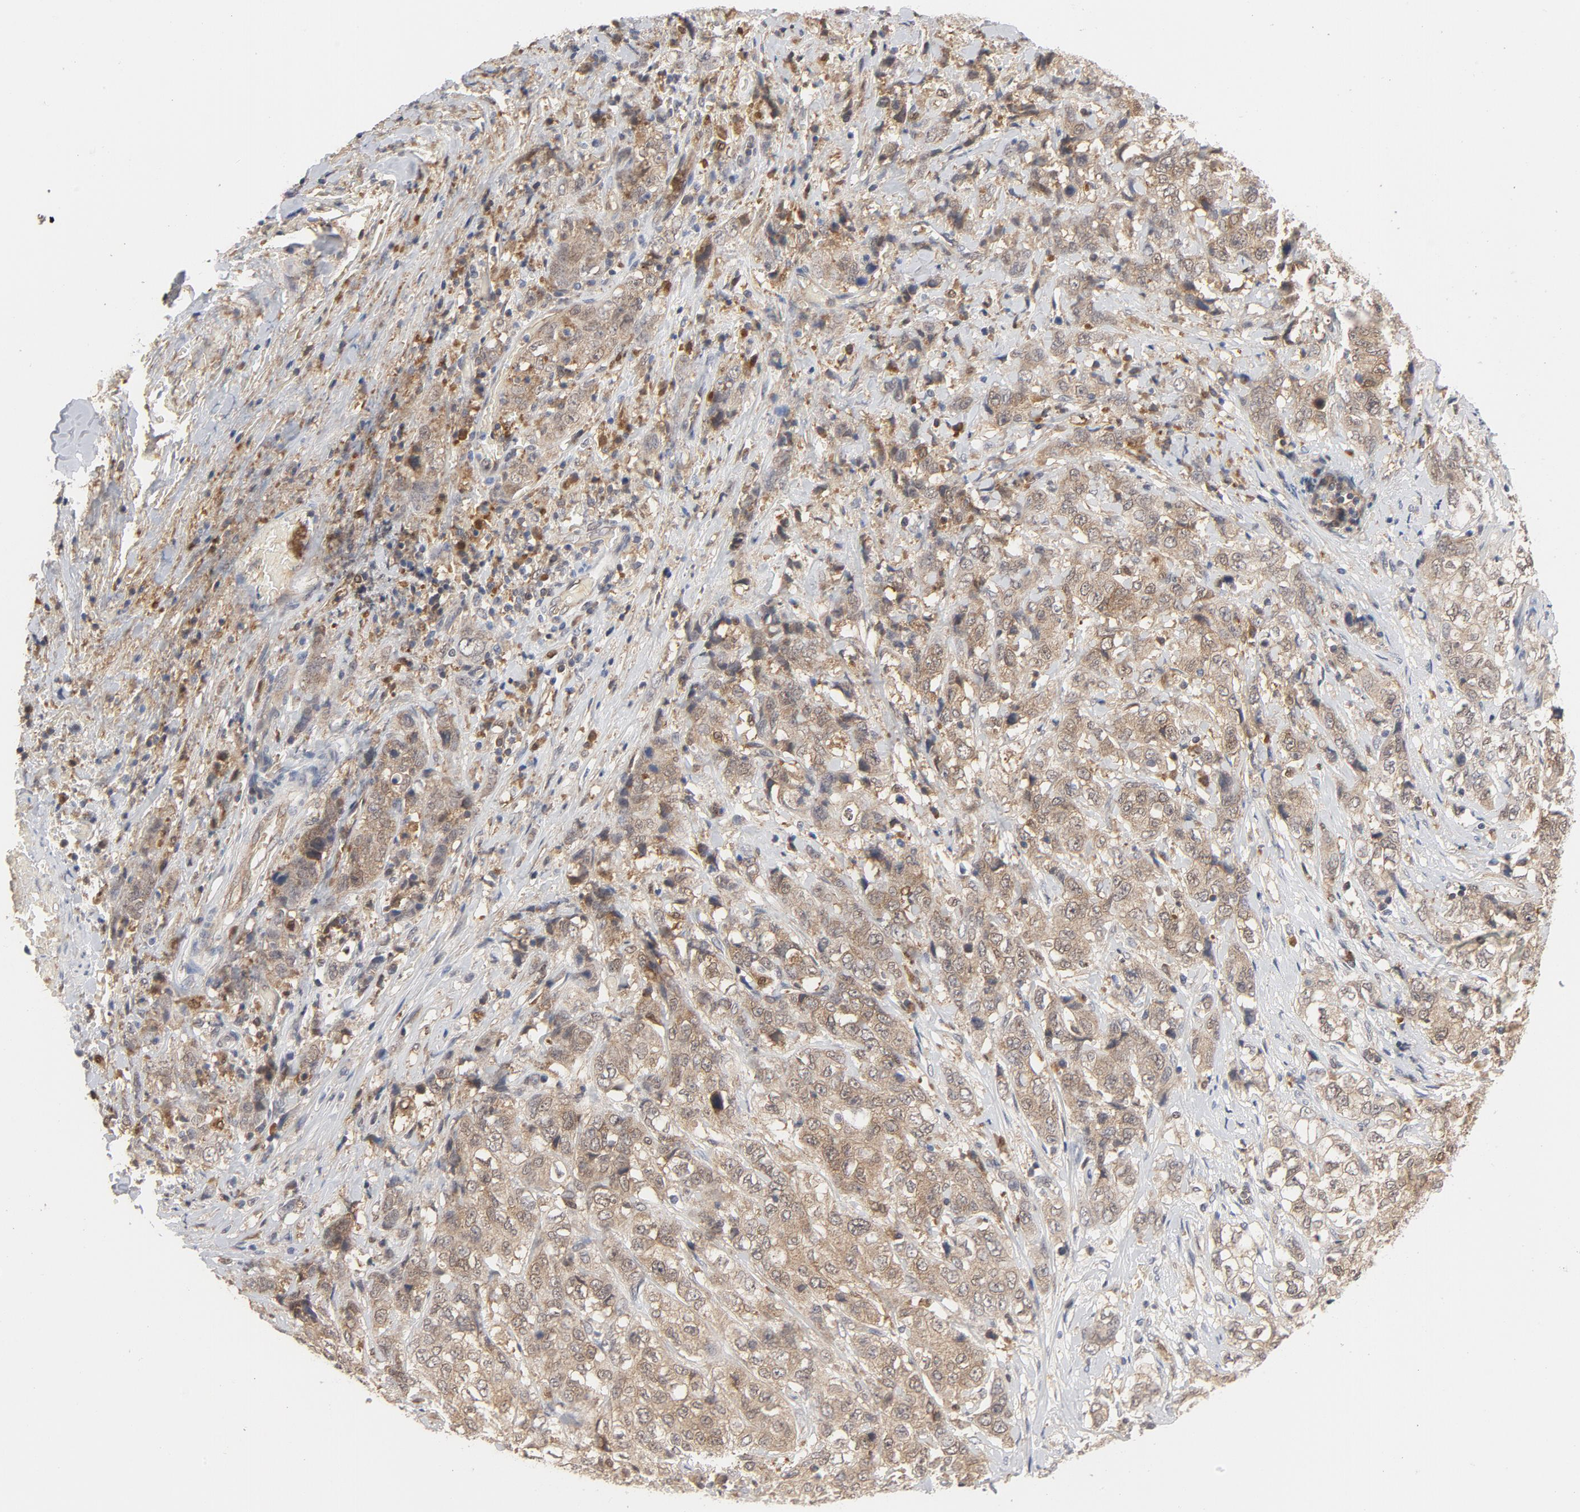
{"staining": {"intensity": "moderate", "quantity": ">75%", "location": "cytoplasmic/membranous"}, "tissue": "stomach cancer", "cell_type": "Tumor cells", "image_type": "cancer", "snomed": [{"axis": "morphology", "description": "Adenocarcinoma, NOS"}, {"axis": "topography", "description": "Stomach"}], "caption": "A brown stain shows moderate cytoplasmic/membranous staining of a protein in adenocarcinoma (stomach) tumor cells.", "gene": "PRDX1", "patient": {"sex": "male", "age": 48}}